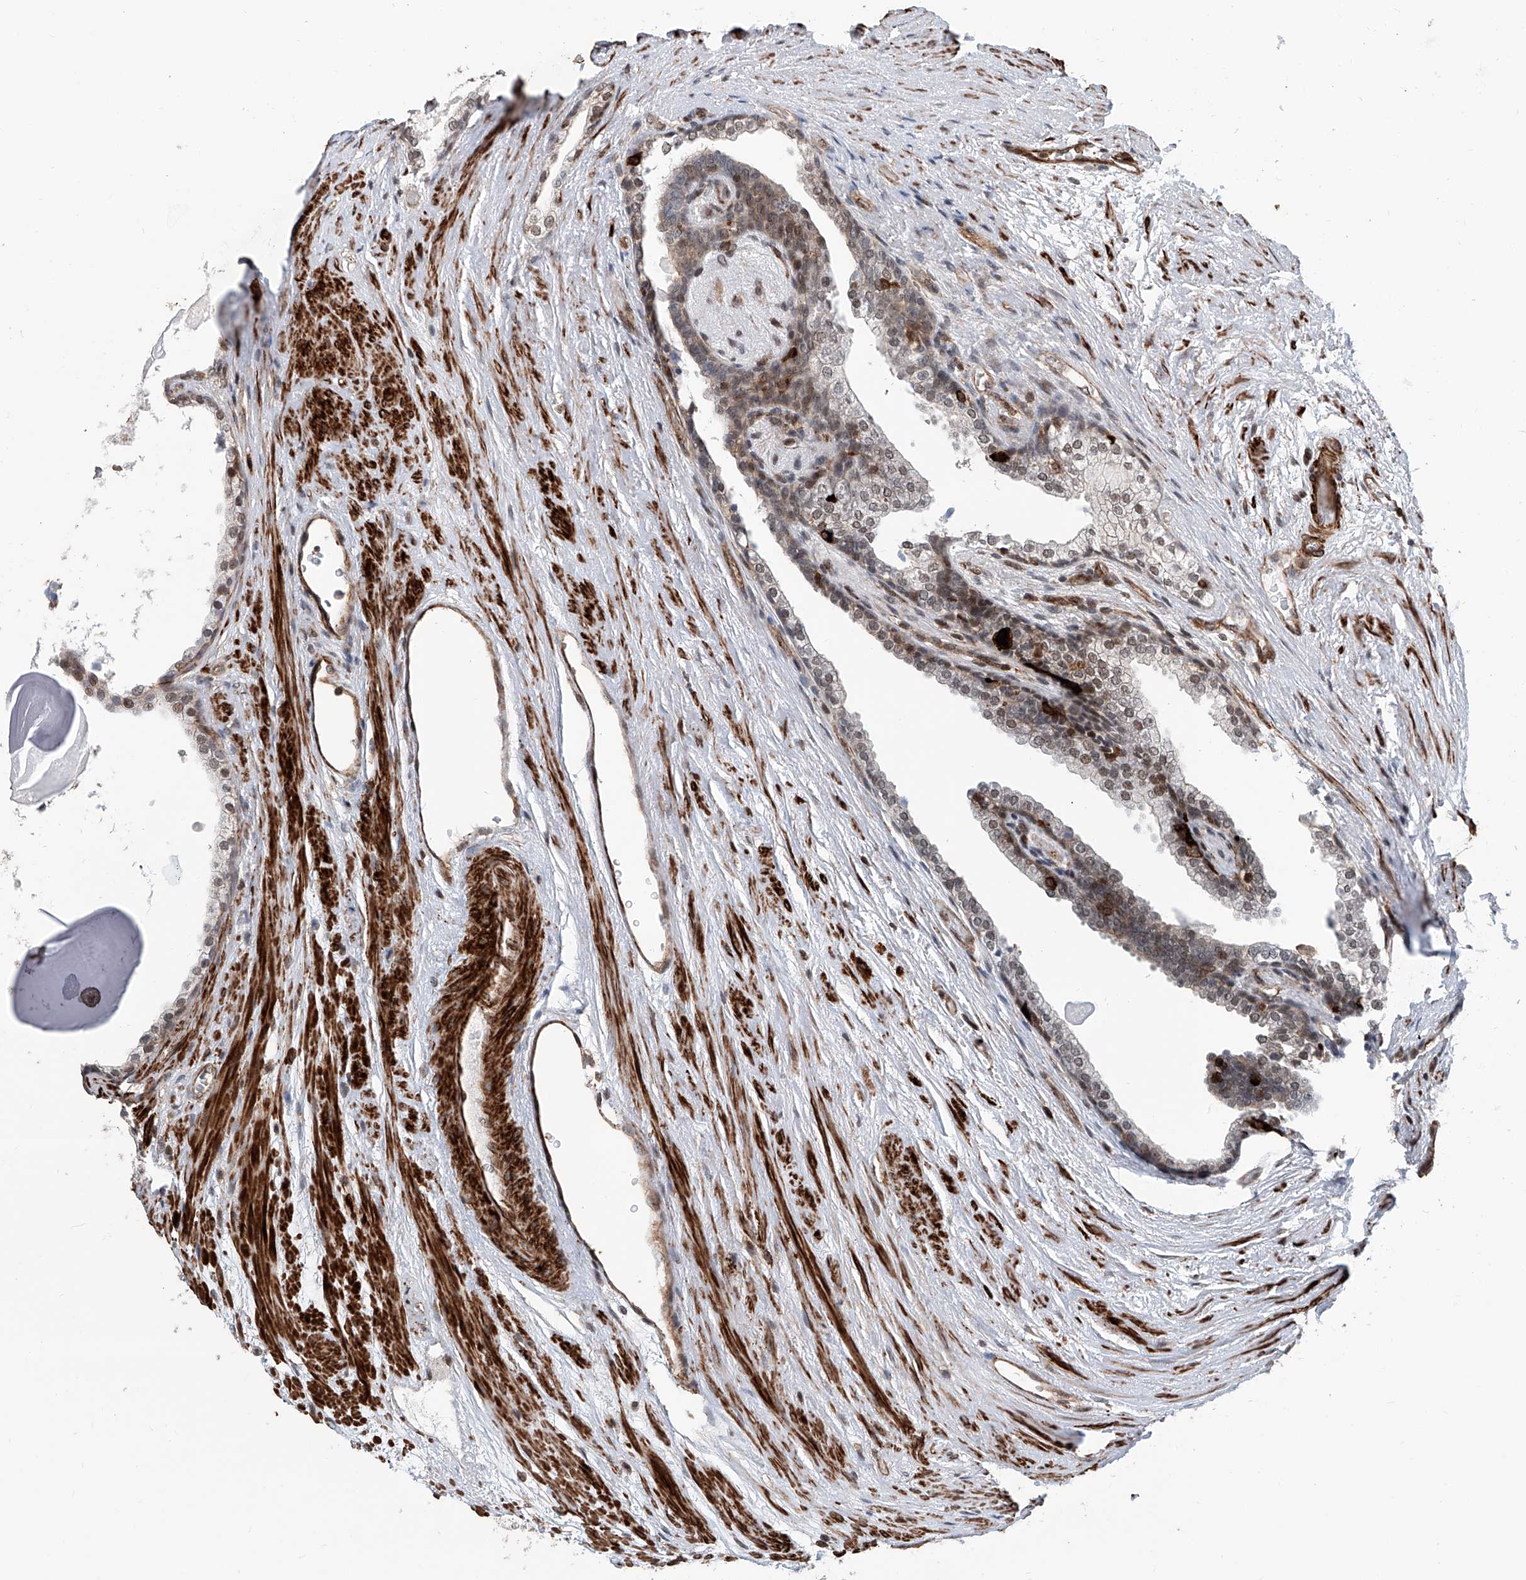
{"staining": {"intensity": "moderate", "quantity": ">75%", "location": "nuclear"}, "tissue": "prostate cancer", "cell_type": "Tumor cells", "image_type": "cancer", "snomed": [{"axis": "morphology", "description": "Normal morphology"}, {"axis": "morphology", "description": "Adenocarcinoma, Low grade"}, {"axis": "topography", "description": "Prostate"}], "caption": "Prostate cancer stained with a protein marker shows moderate staining in tumor cells.", "gene": "SDE2", "patient": {"sex": "male", "age": 72}}